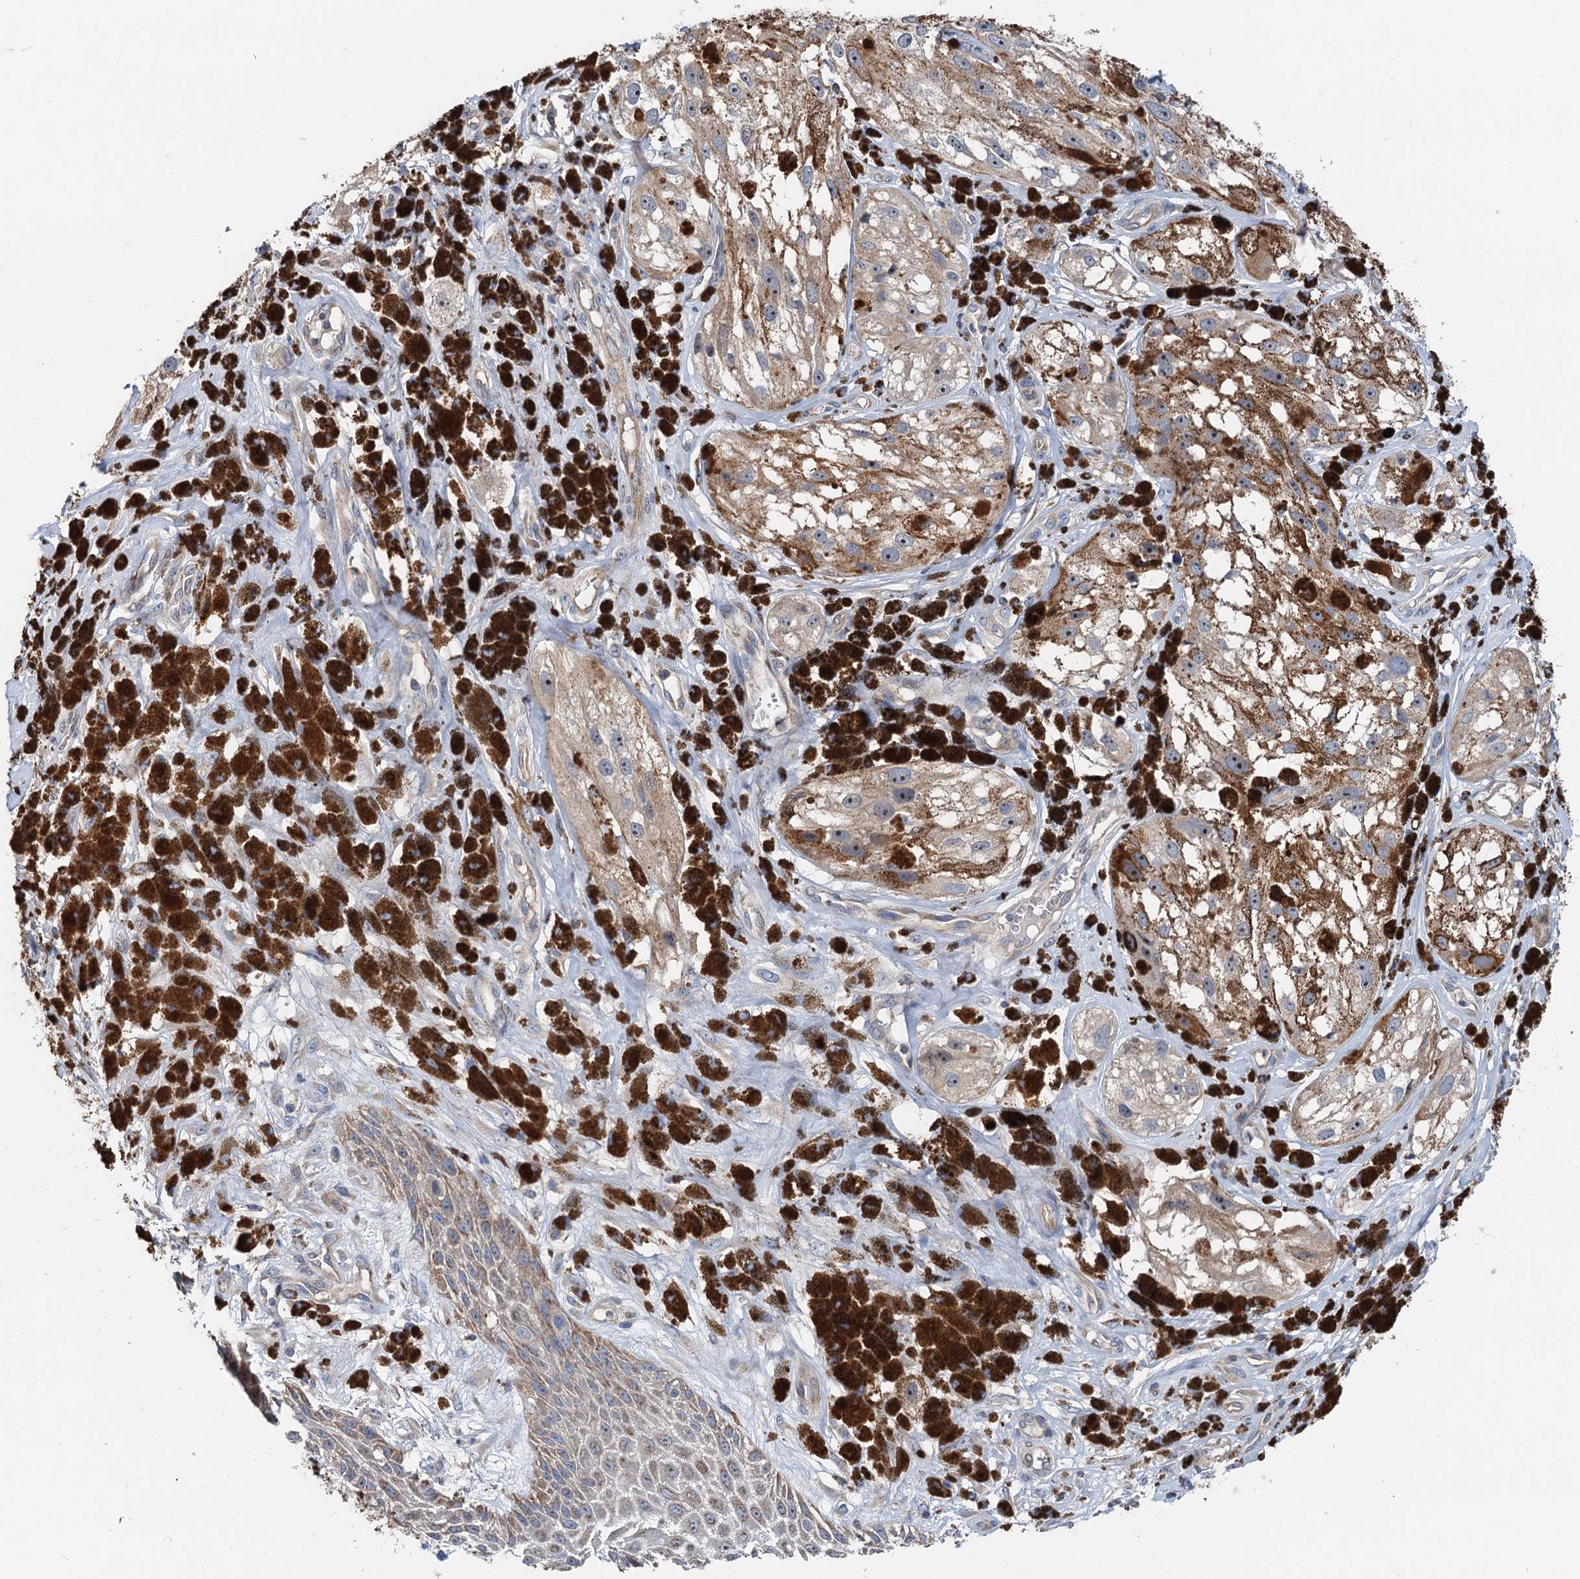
{"staining": {"intensity": "negative", "quantity": "none", "location": "none"}, "tissue": "melanoma", "cell_type": "Tumor cells", "image_type": "cancer", "snomed": [{"axis": "morphology", "description": "Malignant melanoma, NOS"}, {"axis": "topography", "description": "Skin"}], "caption": "Immunohistochemistry of human melanoma displays no positivity in tumor cells.", "gene": "ANKRD26", "patient": {"sex": "male", "age": 88}}